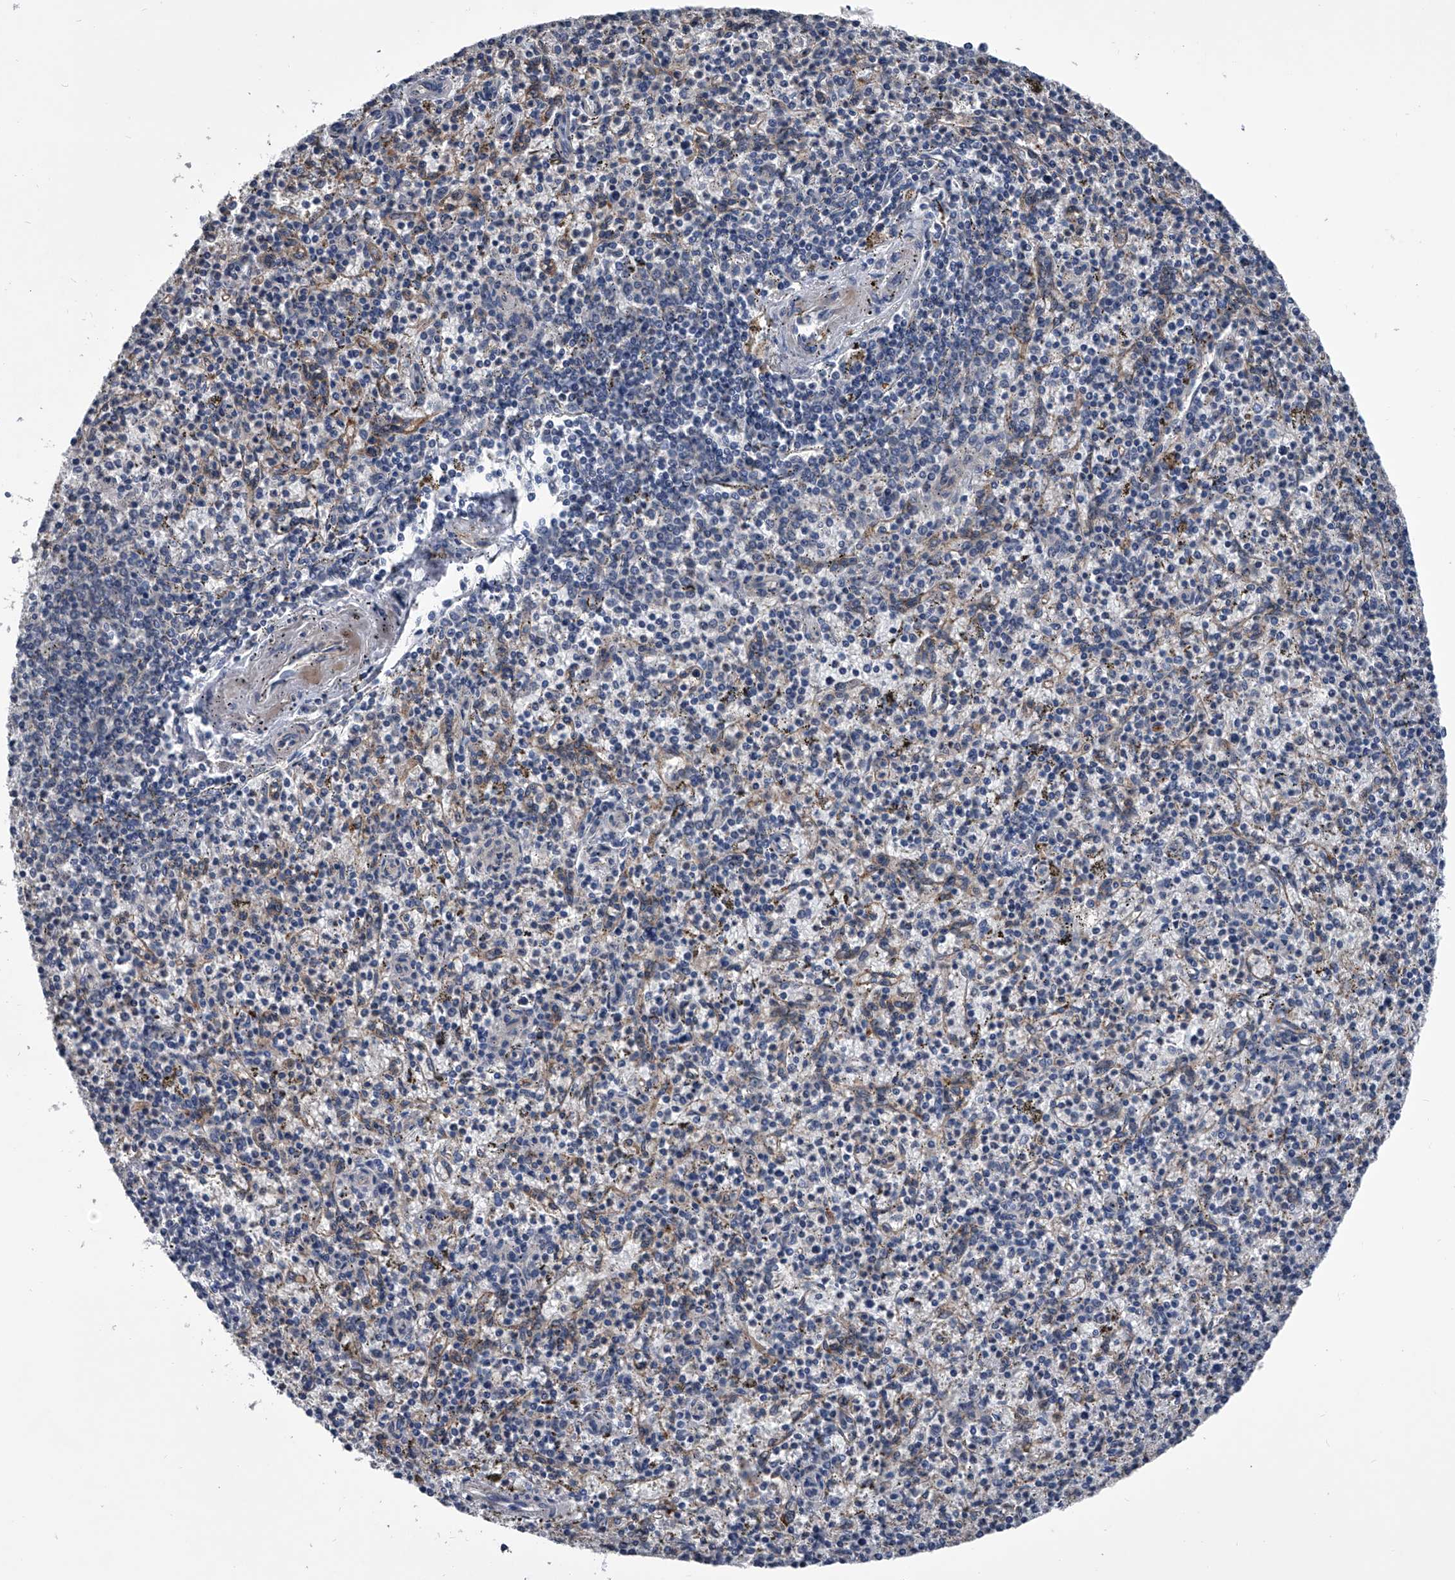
{"staining": {"intensity": "negative", "quantity": "none", "location": "none"}, "tissue": "spleen", "cell_type": "Cells in red pulp", "image_type": "normal", "snomed": [{"axis": "morphology", "description": "Normal tissue, NOS"}, {"axis": "topography", "description": "Spleen"}], "caption": "This is a micrograph of immunohistochemistry staining of unremarkable spleen, which shows no staining in cells in red pulp. (DAB (3,3'-diaminobenzidine) IHC visualized using brightfield microscopy, high magnification).", "gene": "KIF13A", "patient": {"sex": "male", "age": 72}}